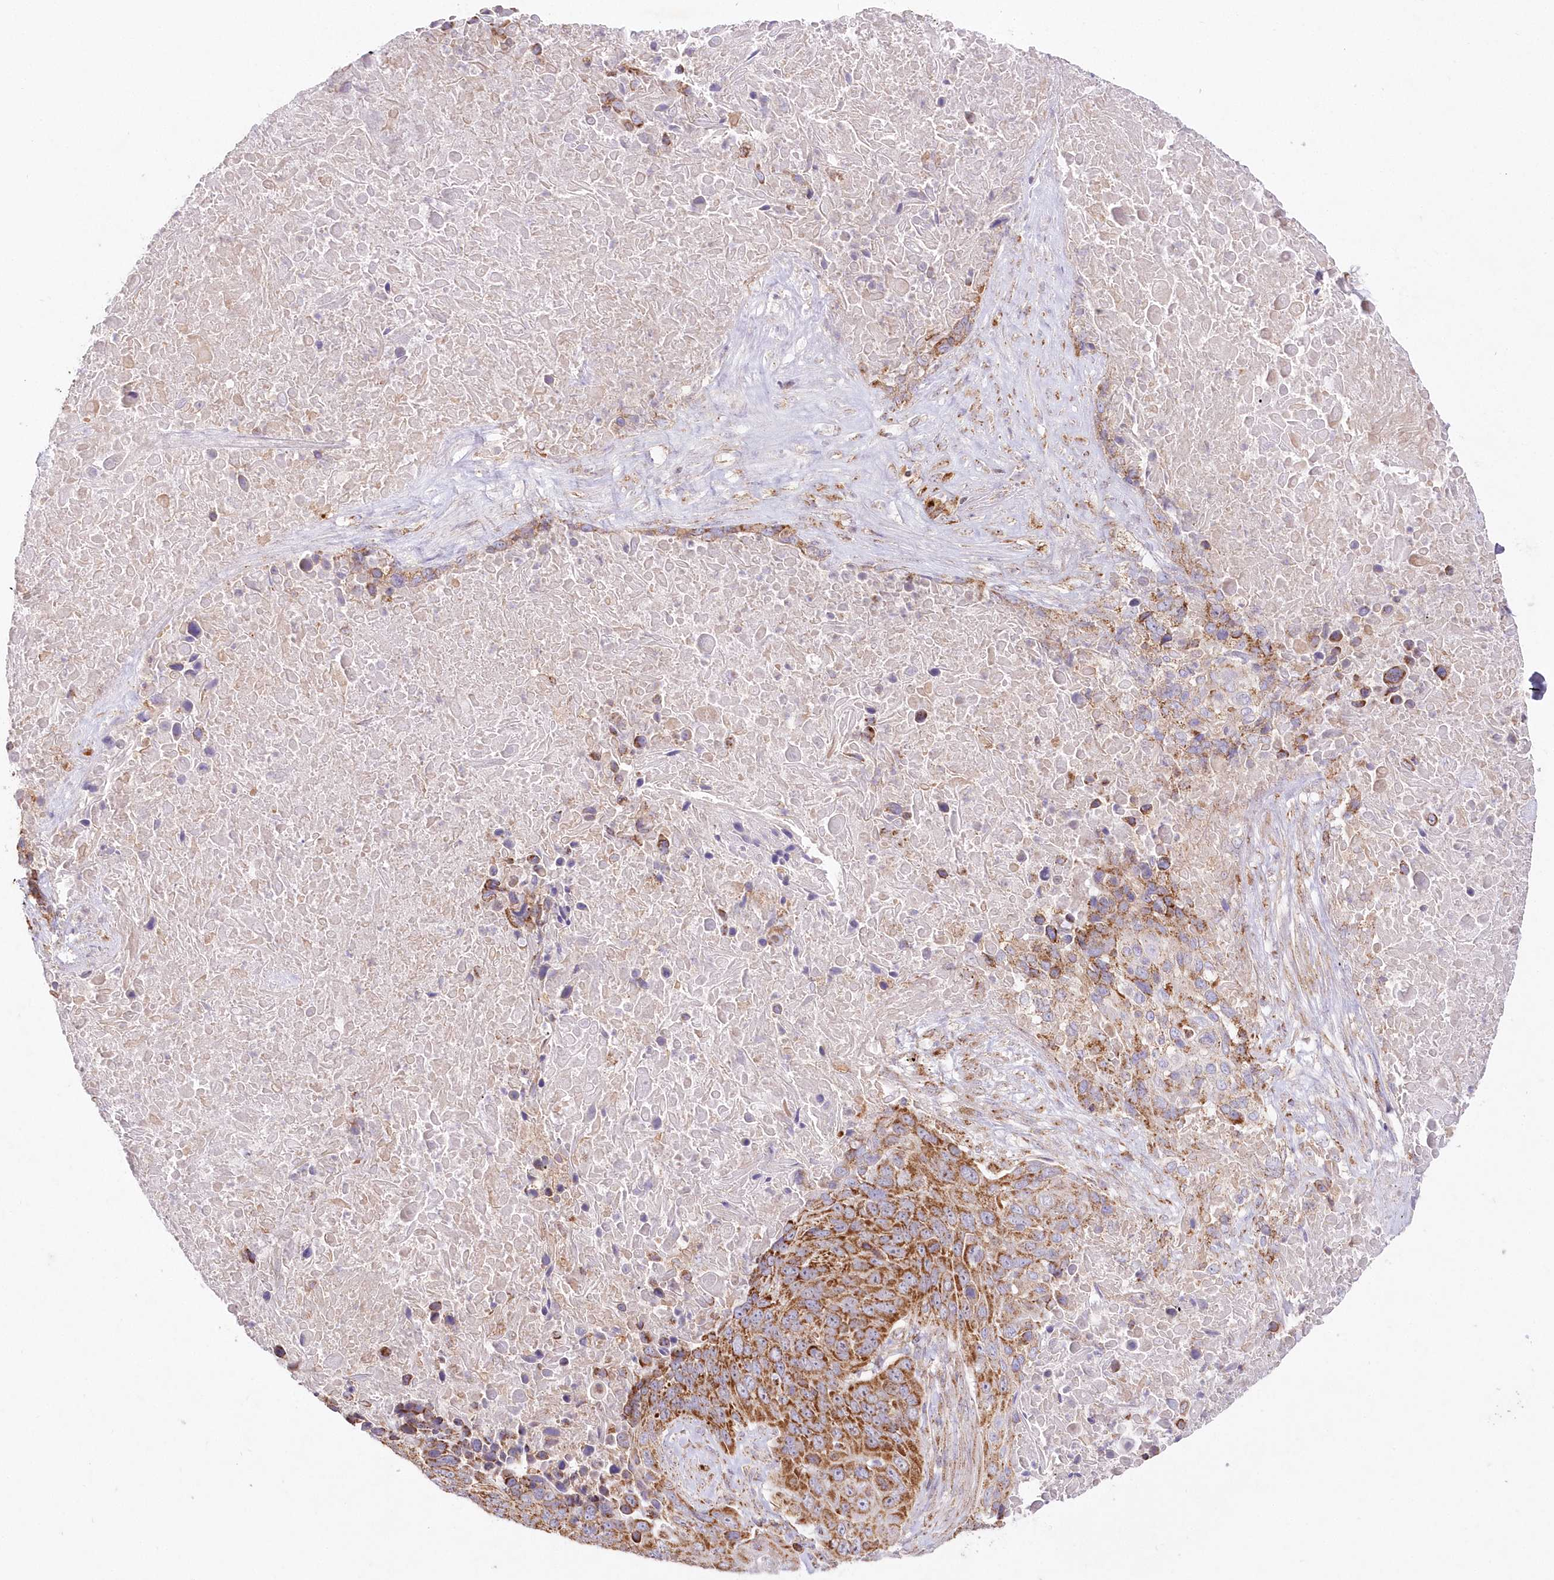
{"staining": {"intensity": "moderate", "quantity": ">75%", "location": "cytoplasmic/membranous"}, "tissue": "lung cancer", "cell_type": "Tumor cells", "image_type": "cancer", "snomed": [{"axis": "morphology", "description": "Squamous cell carcinoma, NOS"}, {"axis": "topography", "description": "Lung"}], "caption": "There is medium levels of moderate cytoplasmic/membranous expression in tumor cells of lung squamous cell carcinoma, as demonstrated by immunohistochemical staining (brown color).", "gene": "DNA2", "patient": {"sex": "male", "age": 66}}